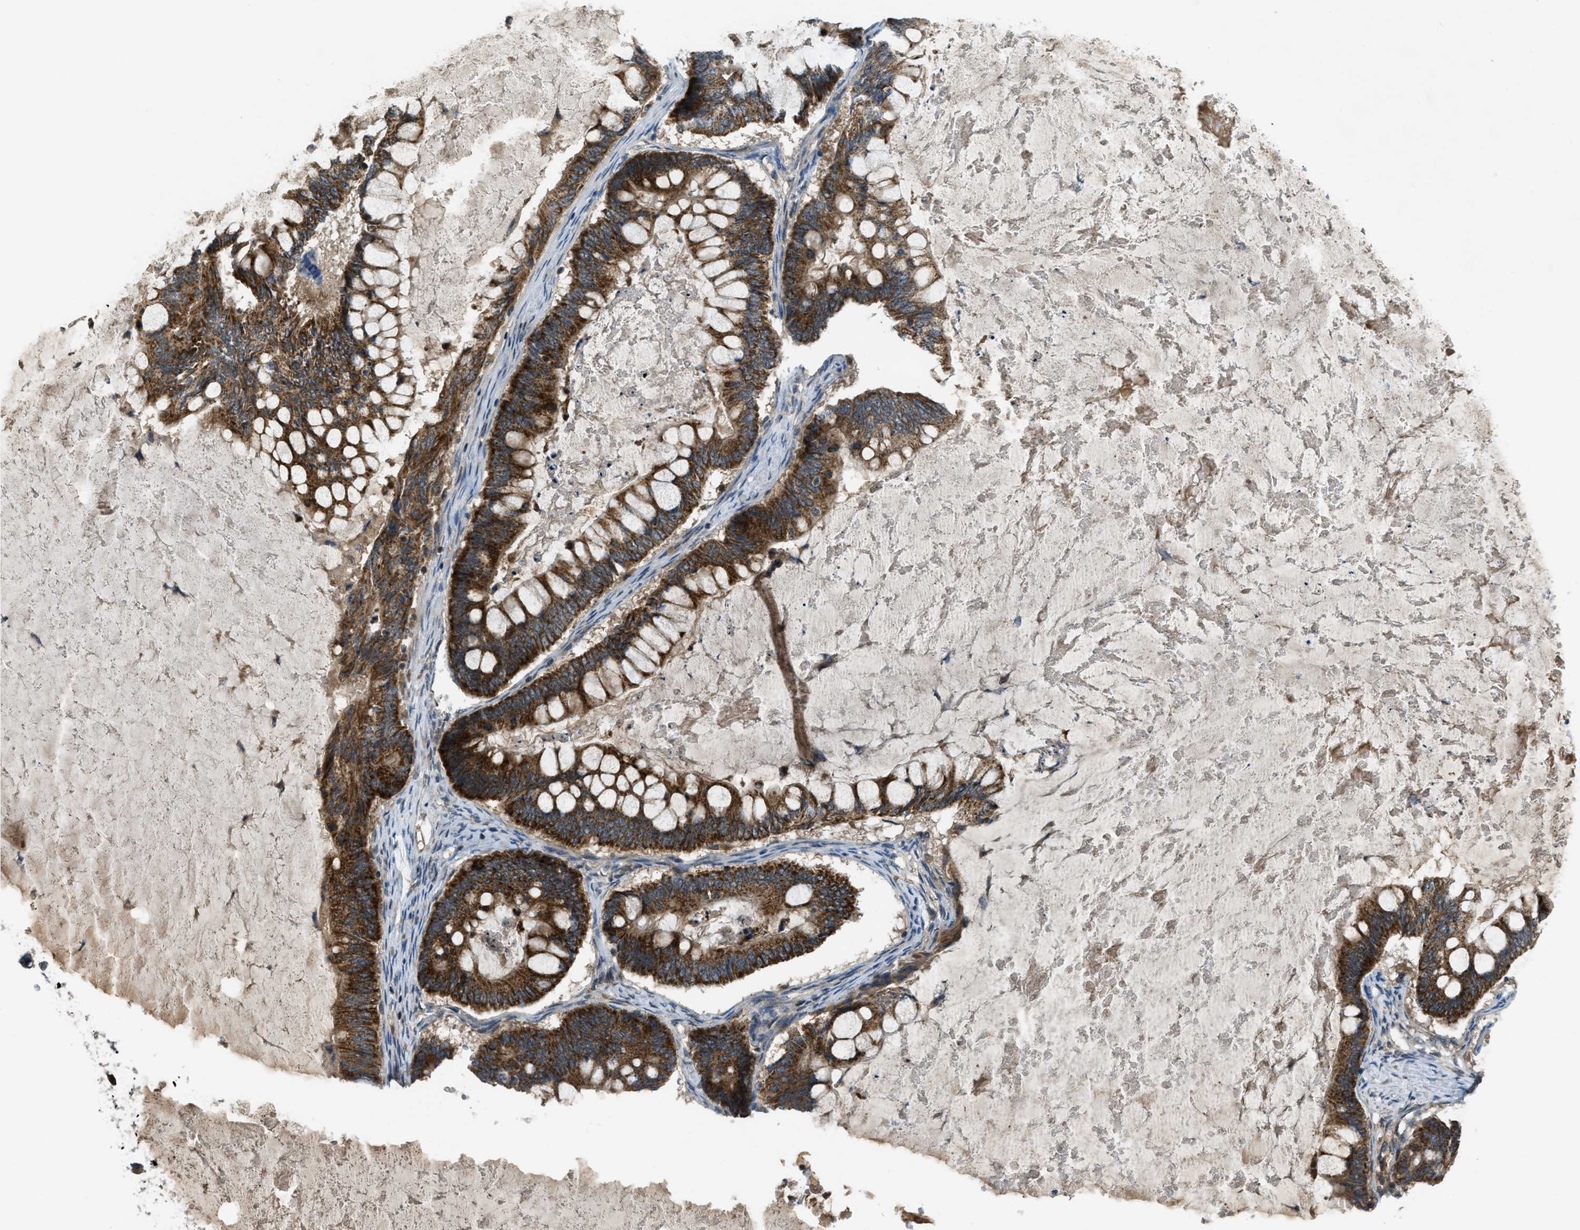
{"staining": {"intensity": "strong", "quantity": ">75%", "location": "cytoplasmic/membranous"}, "tissue": "ovarian cancer", "cell_type": "Tumor cells", "image_type": "cancer", "snomed": [{"axis": "morphology", "description": "Cystadenocarcinoma, mucinous, NOS"}, {"axis": "topography", "description": "Ovary"}], "caption": "IHC histopathology image of ovarian cancer (mucinous cystadenocarcinoma) stained for a protein (brown), which exhibits high levels of strong cytoplasmic/membranous positivity in about >75% of tumor cells.", "gene": "ZNF71", "patient": {"sex": "female", "age": 61}}